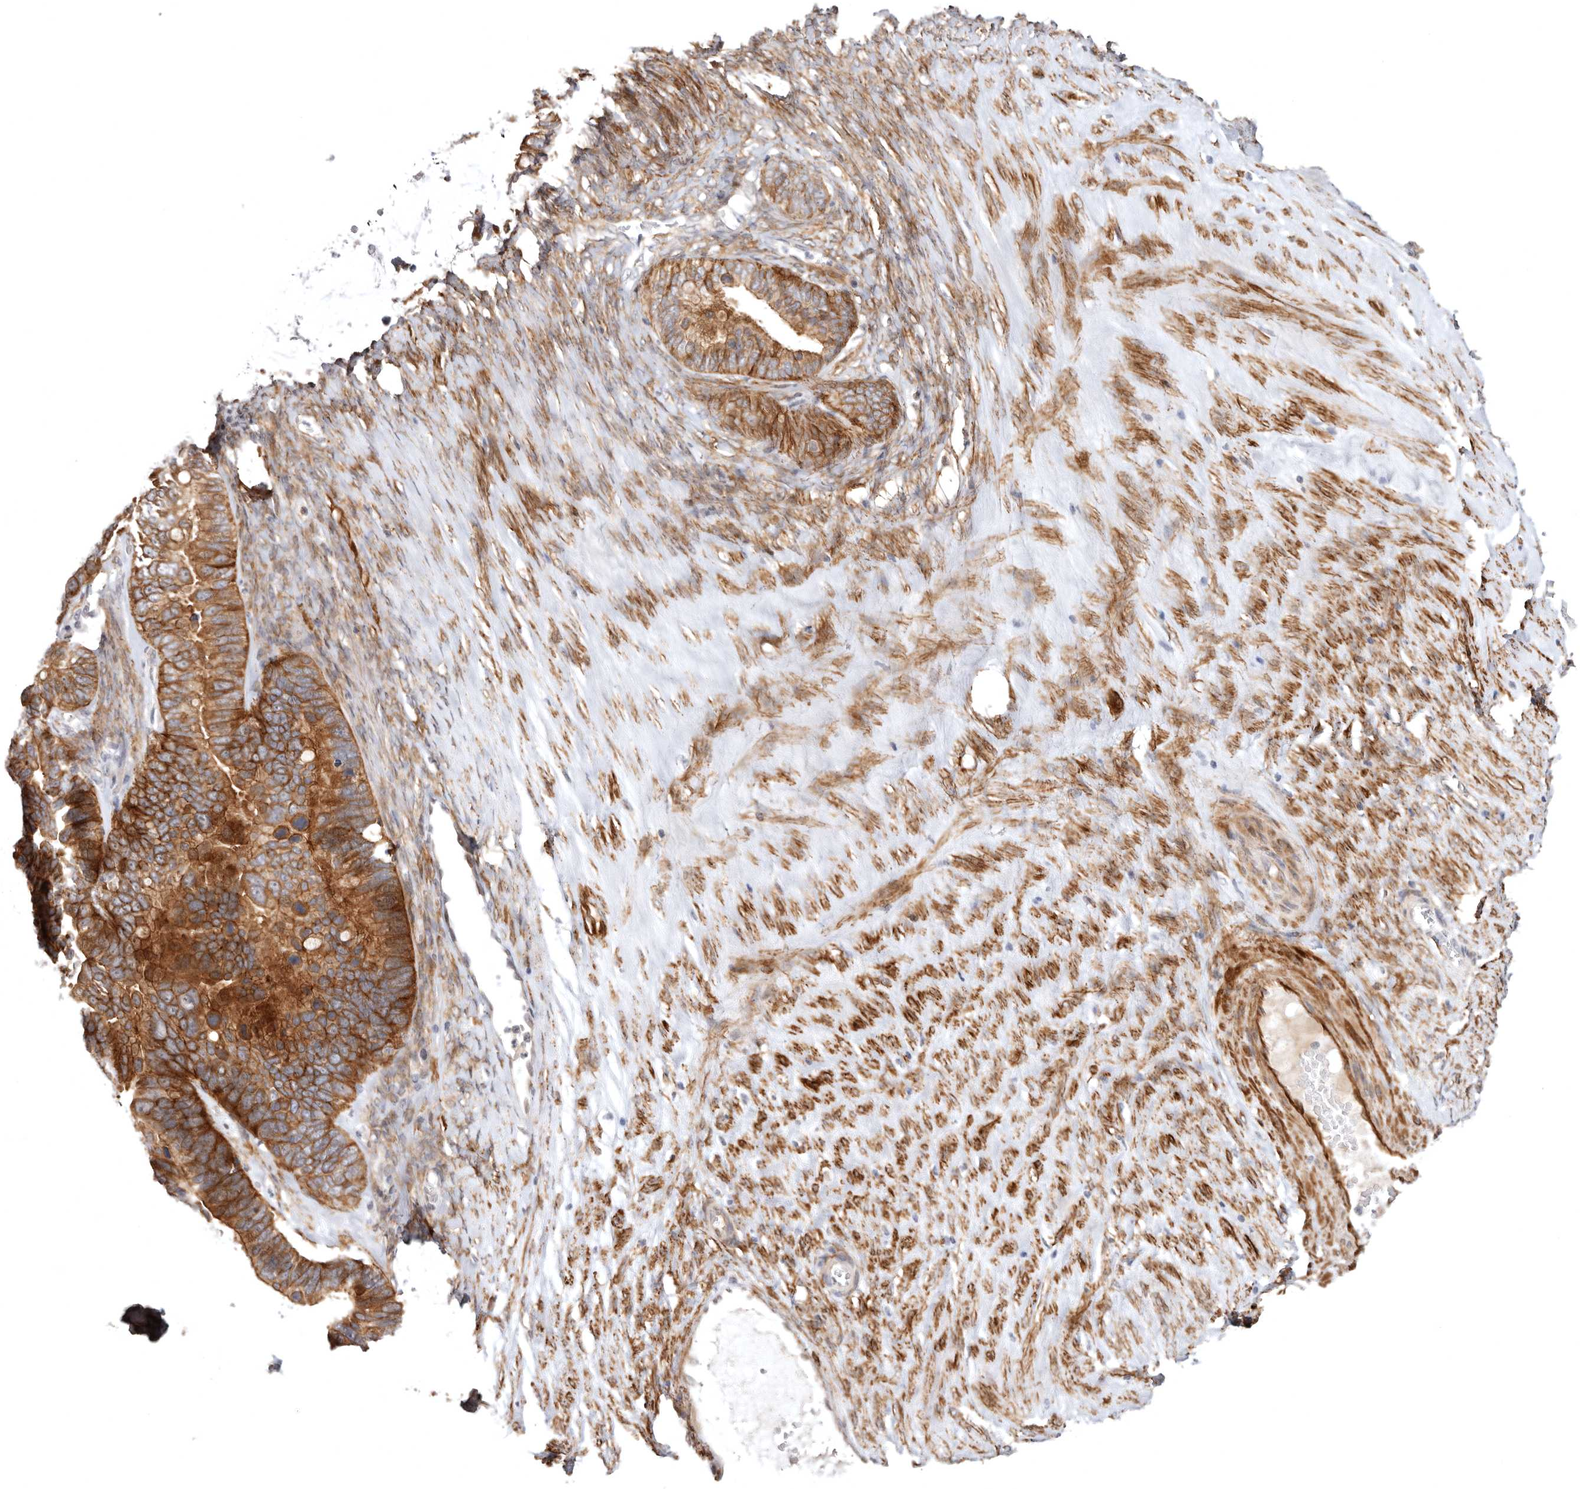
{"staining": {"intensity": "strong", "quantity": ">75%", "location": "cytoplasmic/membranous"}, "tissue": "ovarian cancer", "cell_type": "Tumor cells", "image_type": "cancer", "snomed": [{"axis": "morphology", "description": "Cystadenocarcinoma, serous, NOS"}, {"axis": "topography", "description": "Ovary"}], "caption": "High-power microscopy captured an IHC histopathology image of ovarian cancer (serous cystadenocarcinoma), revealing strong cytoplasmic/membranous staining in about >75% of tumor cells.", "gene": "SZT2", "patient": {"sex": "female", "age": 56}}